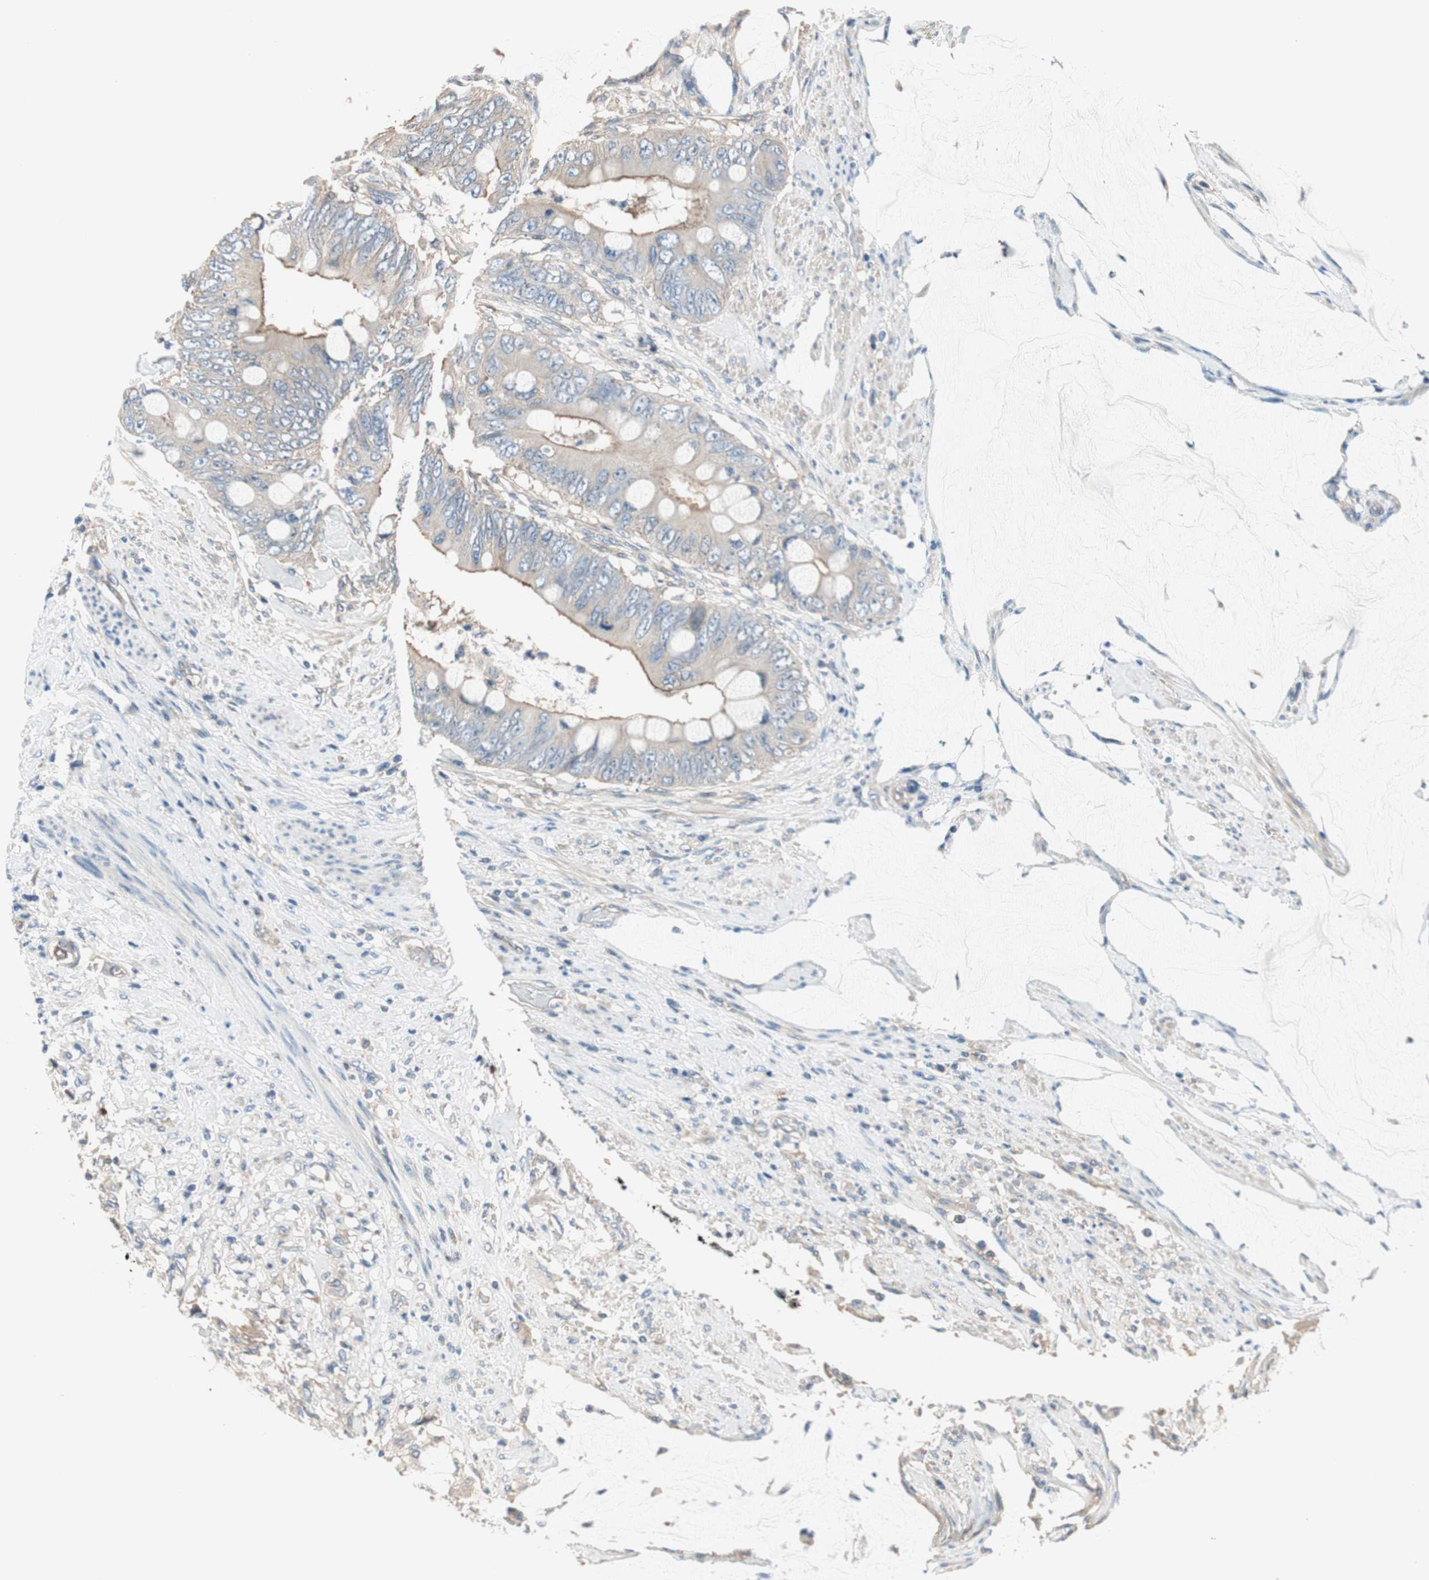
{"staining": {"intensity": "weak", "quantity": ">75%", "location": "cytoplasmic/membranous"}, "tissue": "colorectal cancer", "cell_type": "Tumor cells", "image_type": "cancer", "snomed": [{"axis": "morphology", "description": "Adenocarcinoma, NOS"}, {"axis": "topography", "description": "Rectum"}], "caption": "Brown immunohistochemical staining in human colorectal cancer (adenocarcinoma) demonstrates weak cytoplasmic/membranous expression in about >75% of tumor cells.", "gene": "CALML3", "patient": {"sex": "female", "age": 77}}